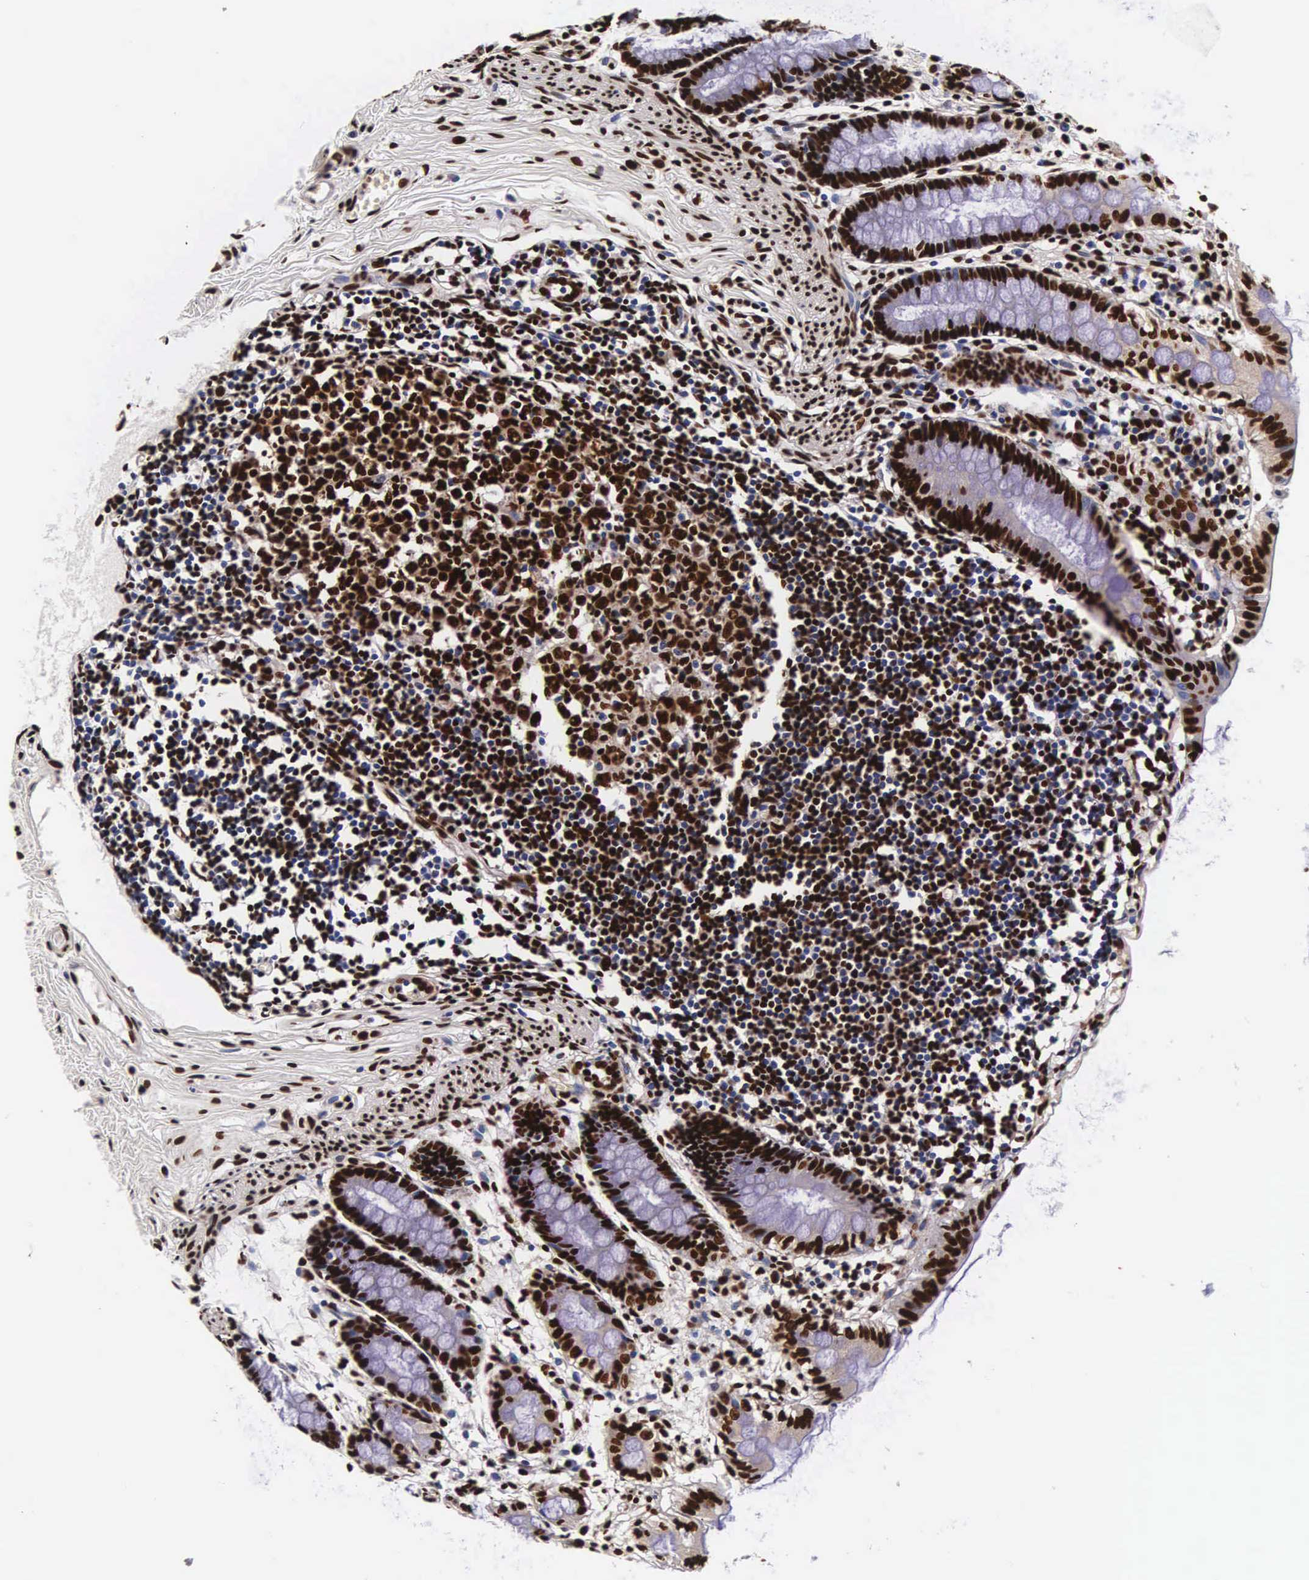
{"staining": {"intensity": "strong", "quantity": ">75%", "location": "nuclear"}, "tissue": "colon", "cell_type": "Endothelial cells", "image_type": "normal", "snomed": [{"axis": "morphology", "description": "Normal tissue, NOS"}, {"axis": "topography", "description": "Colon"}], "caption": "Colon stained for a protein (brown) displays strong nuclear positive positivity in about >75% of endothelial cells.", "gene": "BCL2L2", "patient": {"sex": "male", "age": 1}}